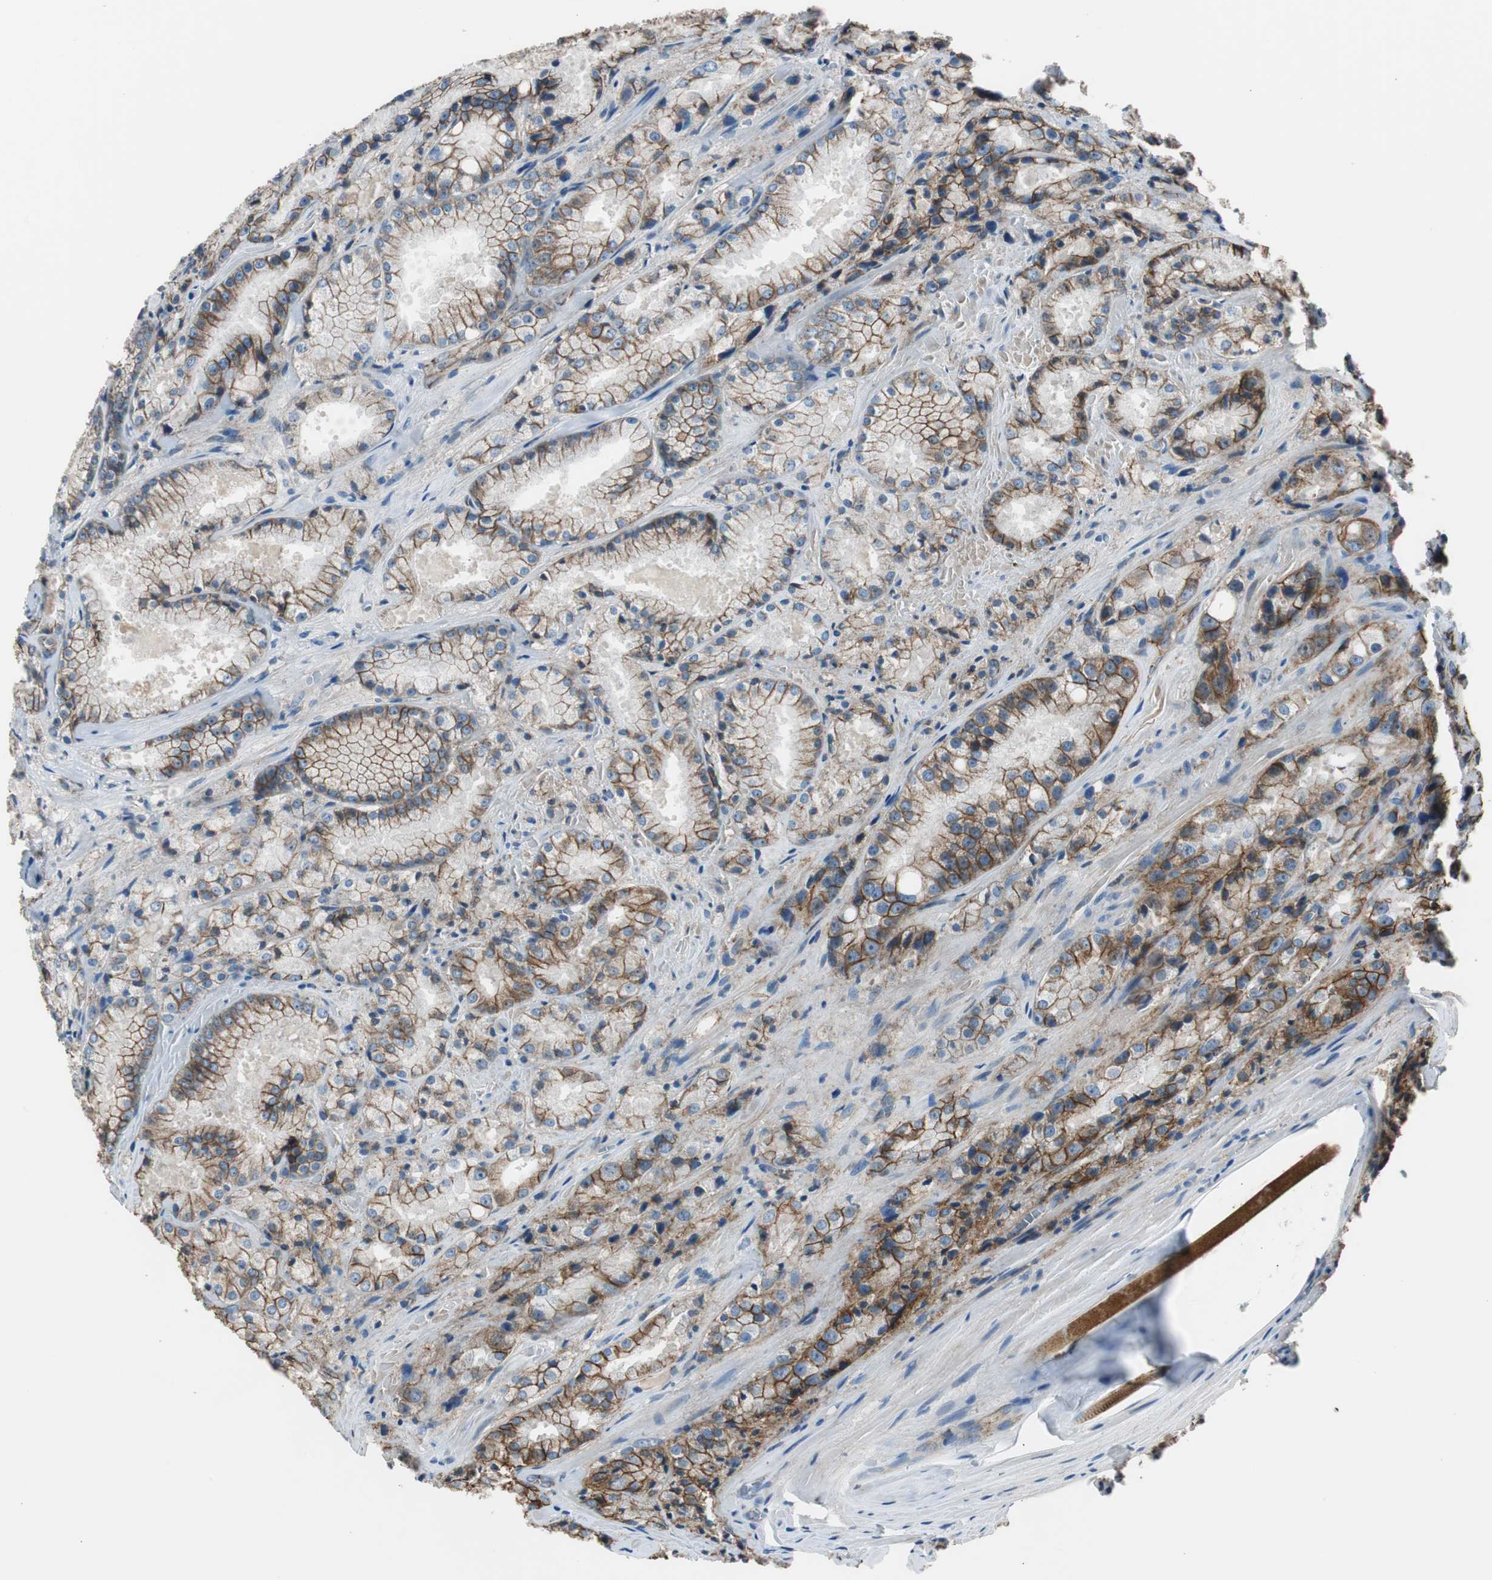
{"staining": {"intensity": "strong", "quantity": ">75%", "location": "cytoplasmic/membranous"}, "tissue": "prostate cancer", "cell_type": "Tumor cells", "image_type": "cancer", "snomed": [{"axis": "morphology", "description": "Adenocarcinoma, Low grade"}, {"axis": "topography", "description": "Prostate"}], "caption": "Tumor cells show high levels of strong cytoplasmic/membranous positivity in about >75% of cells in human prostate cancer (adenocarcinoma (low-grade)). The staining was performed using DAB, with brown indicating positive protein expression. Nuclei are stained blue with hematoxylin.", "gene": "STXBP4", "patient": {"sex": "male", "age": 64}}